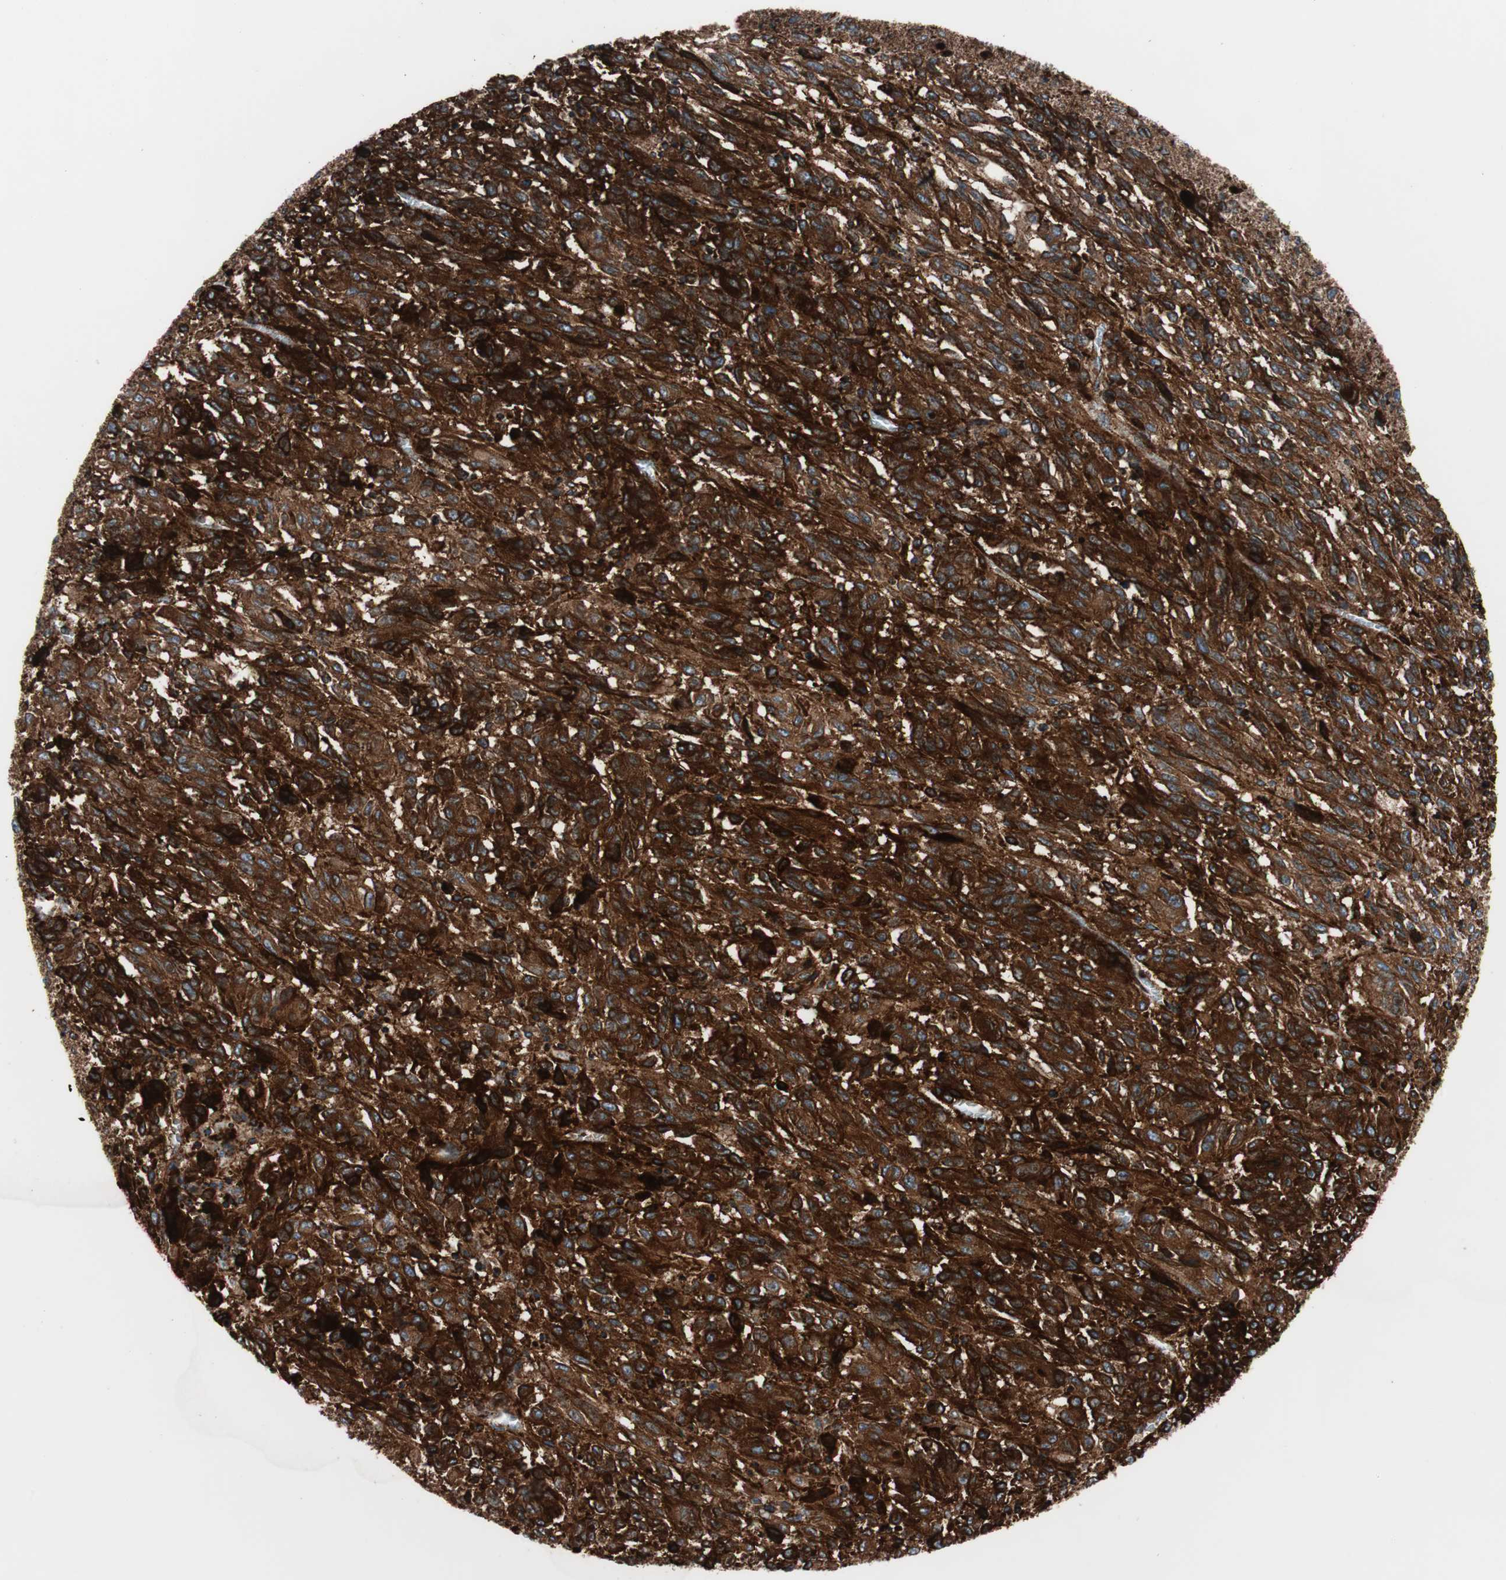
{"staining": {"intensity": "strong", "quantity": ">75%", "location": "cytoplasmic/membranous"}, "tissue": "melanoma", "cell_type": "Tumor cells", "image_type": "cancer", "snomed": [{"axis": "morphology", "description": "Malignant melanoma, Metastatic site"}, {"axis": "topography", "description": "Lung"}], "caption": "Brown immunohistochemical staining in malignant melanoma (metastatic site) exhibits strong cytoplasmic/membranous staining in approximately >75% of tumor cells.", "gene": "LAMP1", "patient": {"sex": "male", "age": 64}}